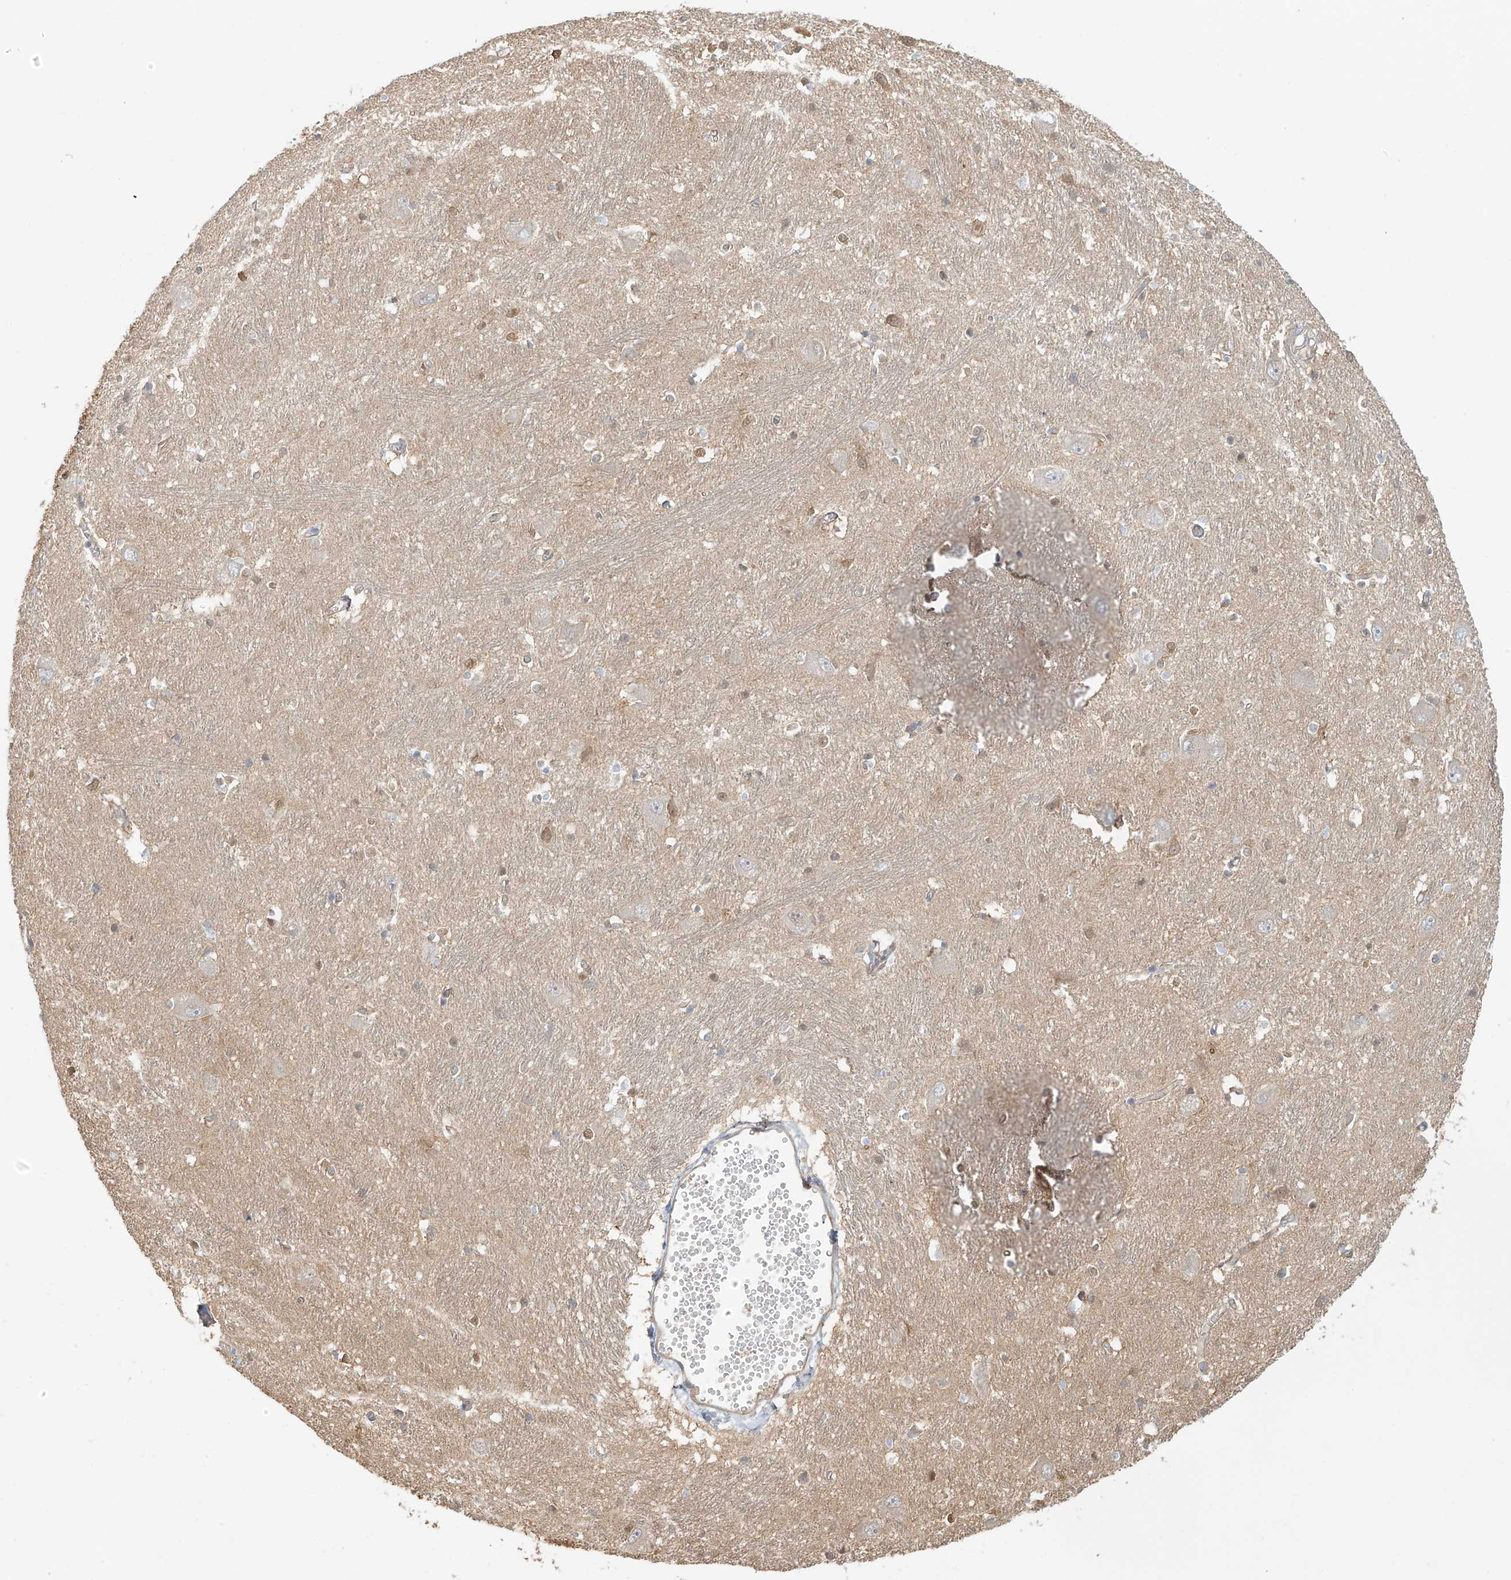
{"staining": {"intensity": "moderate", "quantity": "<25%", "location": "cytoplasmic/membranous,nuclear"}, "tissue": "caudate", "cell_type": "Glial cells", "image_type": "normal", "snomed": [{"axis": "morphology", "description": "Normal tissue, NOS"}, {"axis": "topography", "description": "Lateral ventricle wall"}], "caption": "Immunohistochemical staining of benign caudate displays <25% levels of moderate cytoplasmic/membranous,nuclear protein positivity in about <25% of glial cells.", "gene": "UPK1B", "patient": {"sex": "male", "age": 37}}